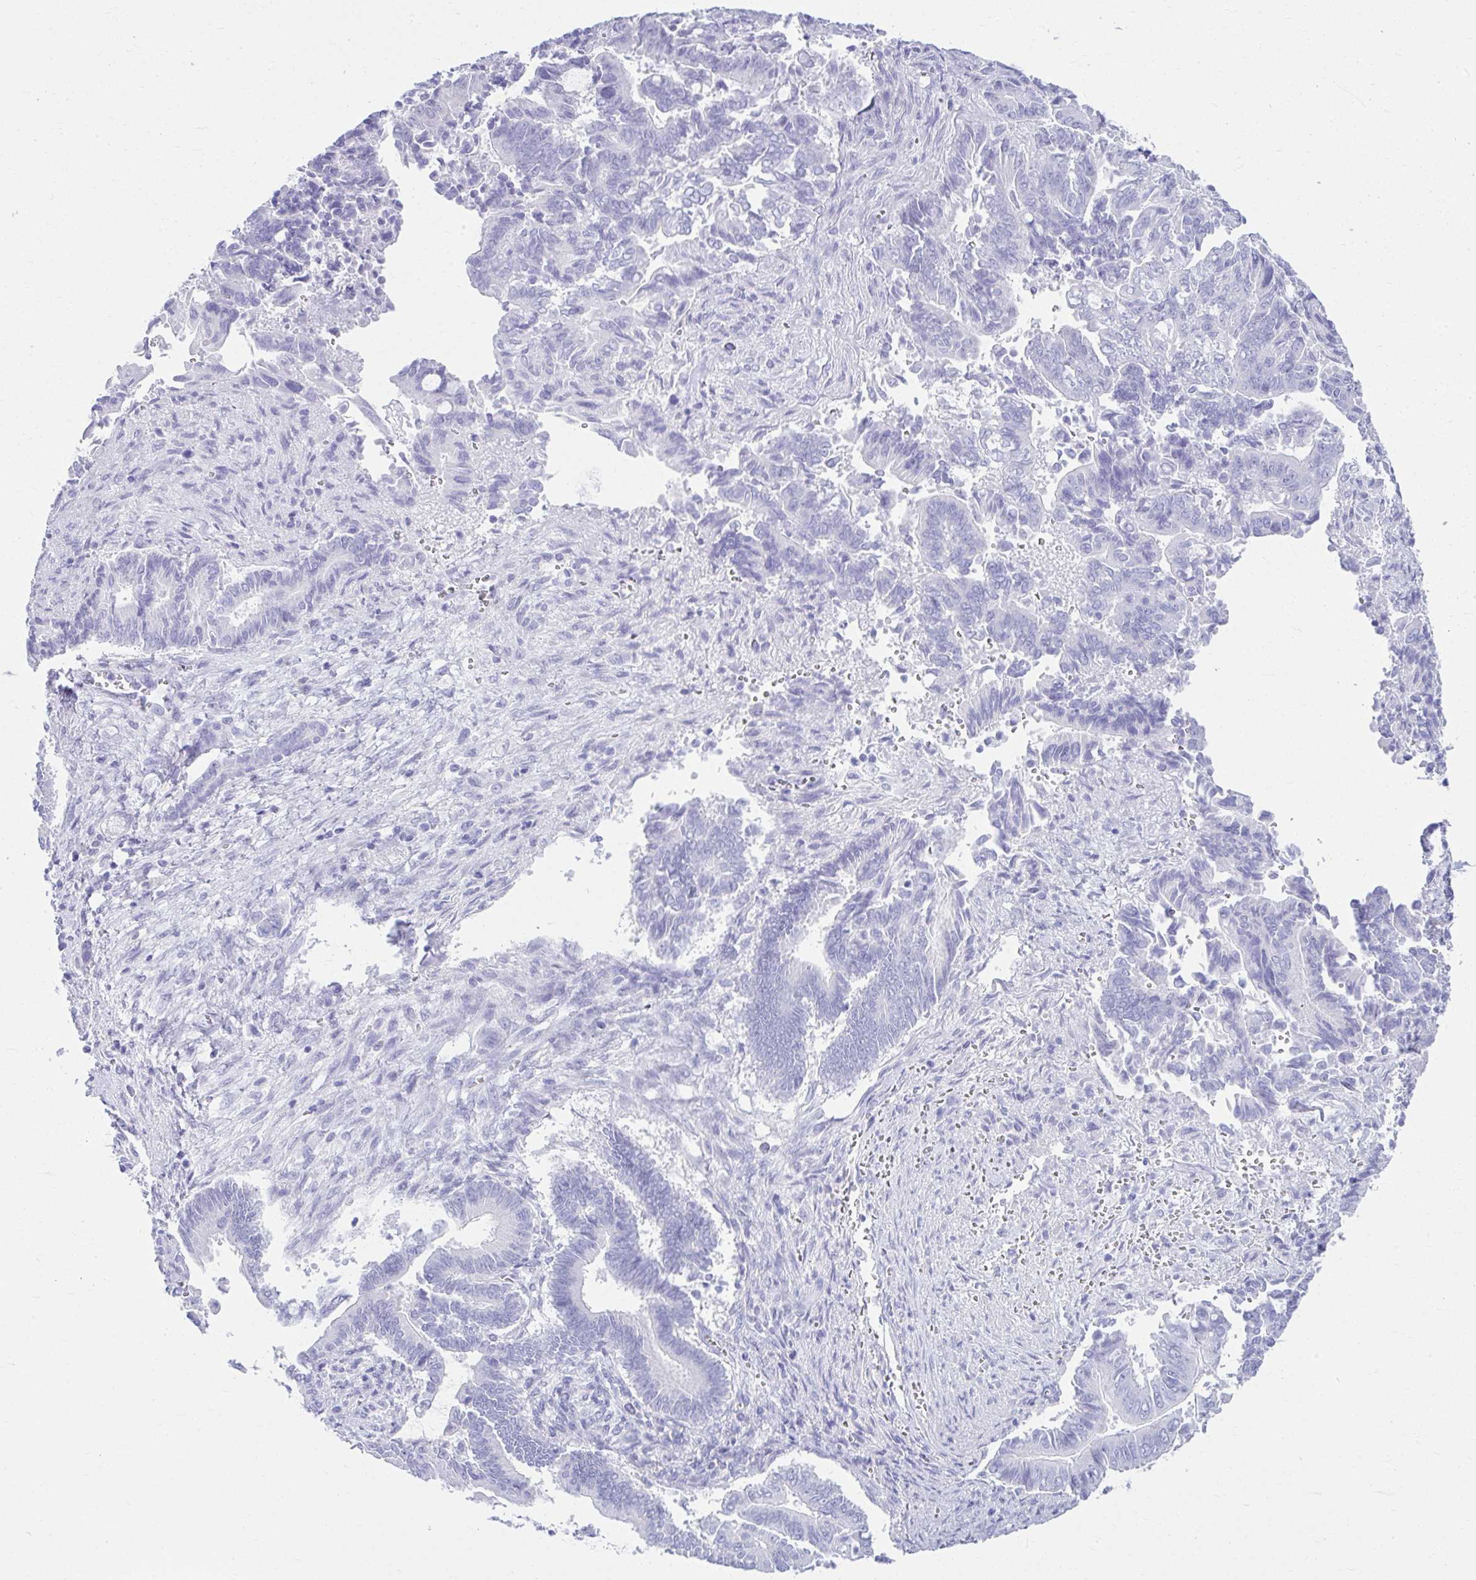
{"staining": {"intensity": "negative", "quantity": "none", "location": "none"}, "tissue": "pancreatic cancer", "cell_type": "Tumor cells", "image_type": "cancer", "snomed": [{"axis": "morphology", "description": "Adenocarcinoma, NOS"}, {"axis": "topography", "description": "Pancreas"}], "caption": "A photomicrograph of human pancreatic cancer (adenocarcinoma) is negative for staining in tumor cells. The staining is performed using DAB brown chromogen with nuclei counter-stained in using hematoxylin.", "gene": "ATP4B", "patient": {"sex": "male", "age": 68}}